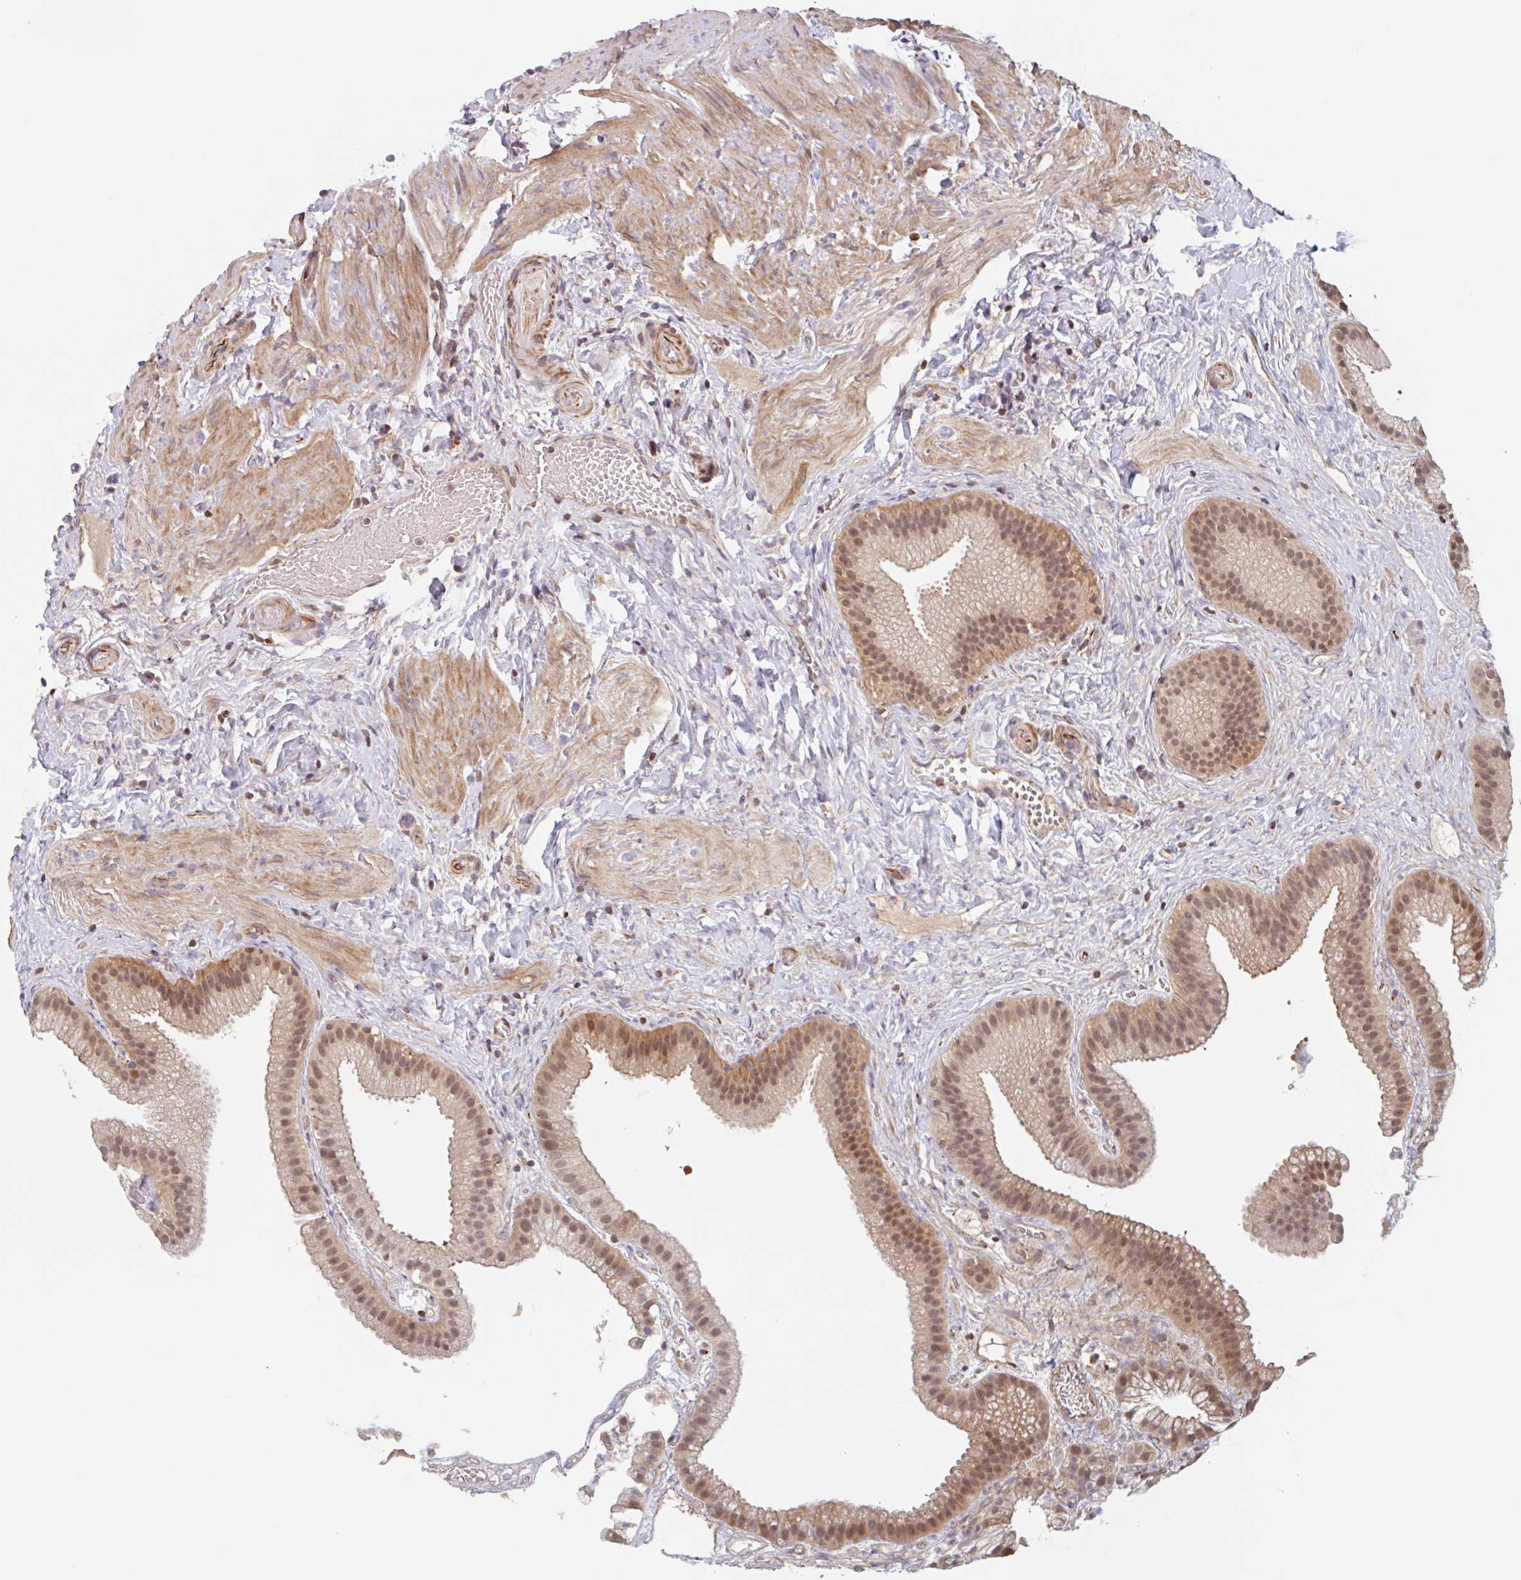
{"staining": {"intensity": "moderate", "quantity": ">75%", "location": "cytoplasmic/membranous,nuclear"}, "tissue": "gallbladder", "cell_type": "Glandular cells", "image_type": "normal", "snomed": [{"axis": "morphology", "description": "Normal tissue, NOS"}, {"axis": "topography", "description": "Gallbladder"}], "caption": "Glandular cells exhibit medium levels of moderate cytoplasmic/membranous,nuclear positivity in approximately >75% of cells in benign gallbladder.", "gene": "NUB1", "patient": {"sex": "female", "age": 63}}